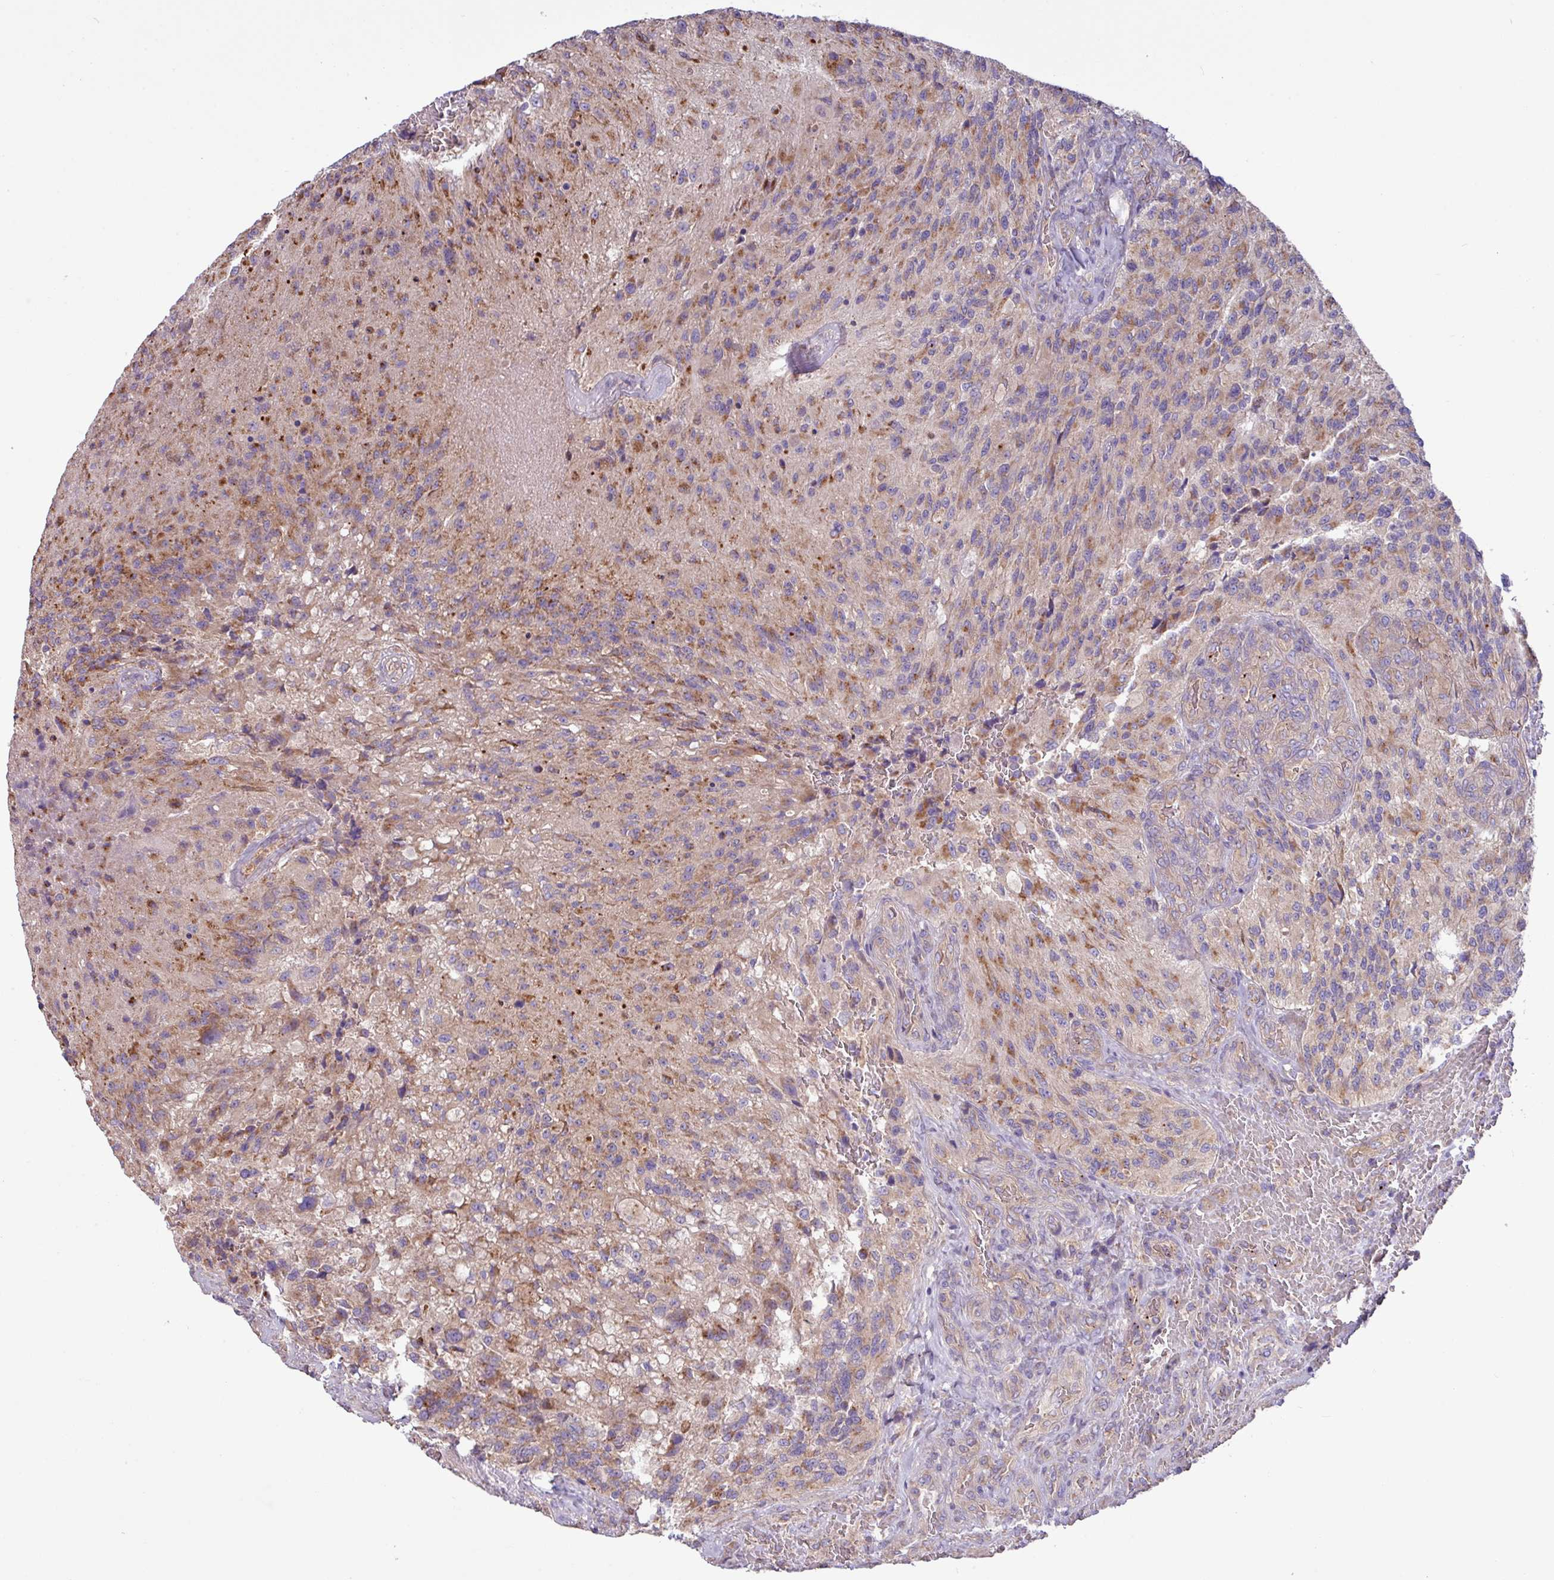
{"staining": {"intensity": "moderate", "quantity": "25%-75%", "location": "cytoplasmic/membranous"}, "tissue": "glioma", "cell_type": "Tumor cells", "image_type": "cancer", "snomed": [{"axis": "morphology", "description": "Normal tissue, NOS"}, {"axis": "morphology", "description": "Glioma, malignant, High grade"}, {"axis": "topography", "description": "Cerebral cortex"}], "caption": "Glioma was stained to show a protein in brown. There is medium levels of moderate cytoplasmic/membranous positivity in about 25%-75% of tumor cells.", "gene": "PPM1J", "patient": {"sex": "male", "age": 56}}